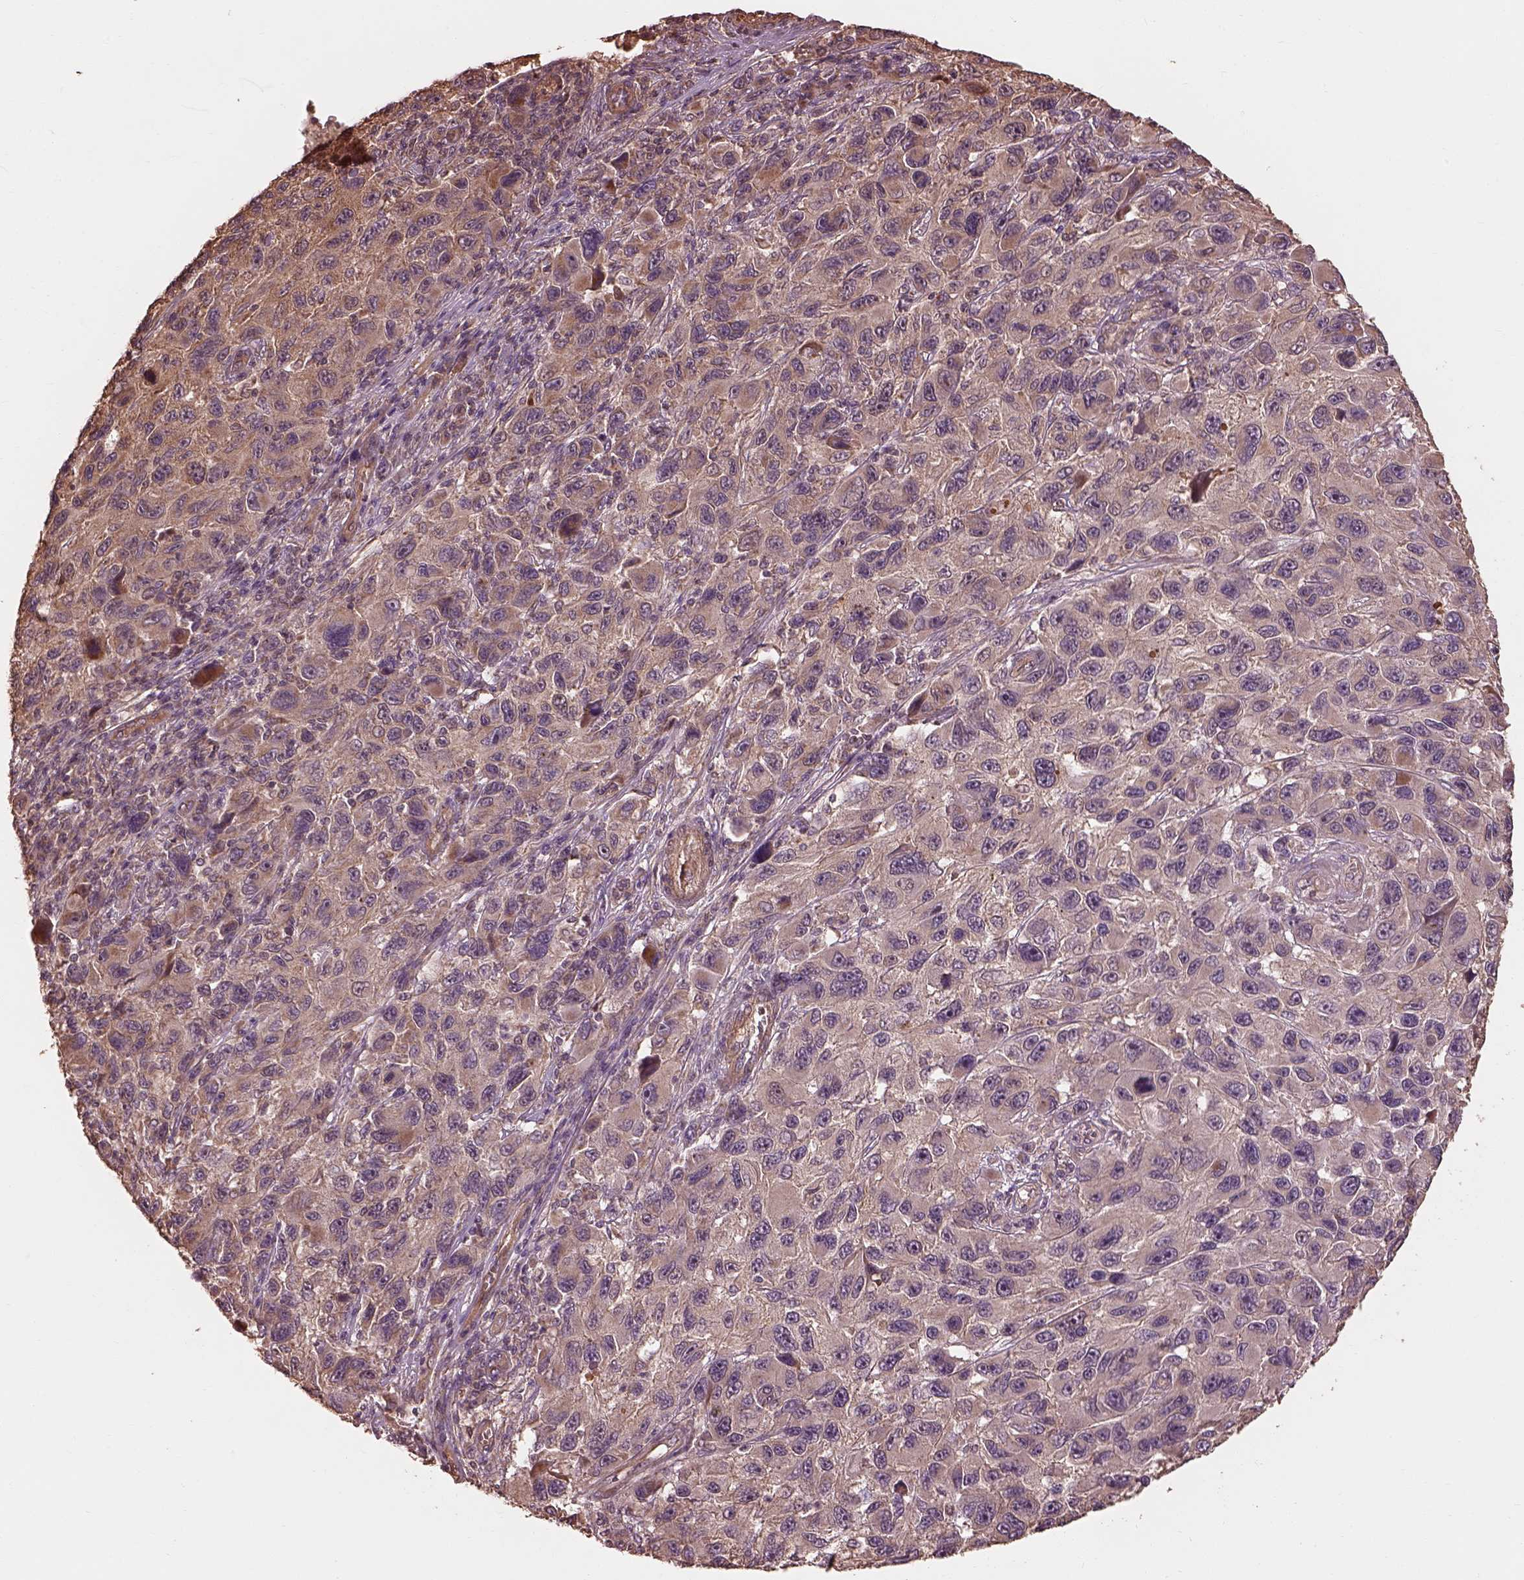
{"staining": {"intensity": "moderate", "quantity": "<25%", "location": "cytoplasmic/membranous"}, "tissue": "melanoma", "cell_type": "Tumor cells", "image_type": "cancer", "snomed": [{"axis": "morphology", "description": "Malignant melanoma, NOS"}, {"axis": "topography", "description": "Skin"}], "caption": "Protein expression analysis of malignant melanoma shows moderate cytoplasmic/membranous positivity in about <25% of tumor cells. (Brightfield microscopy of DAB IHC at high magnification).", "gene": "METTL4", "patient": {"sex": "male", "age": 53}}